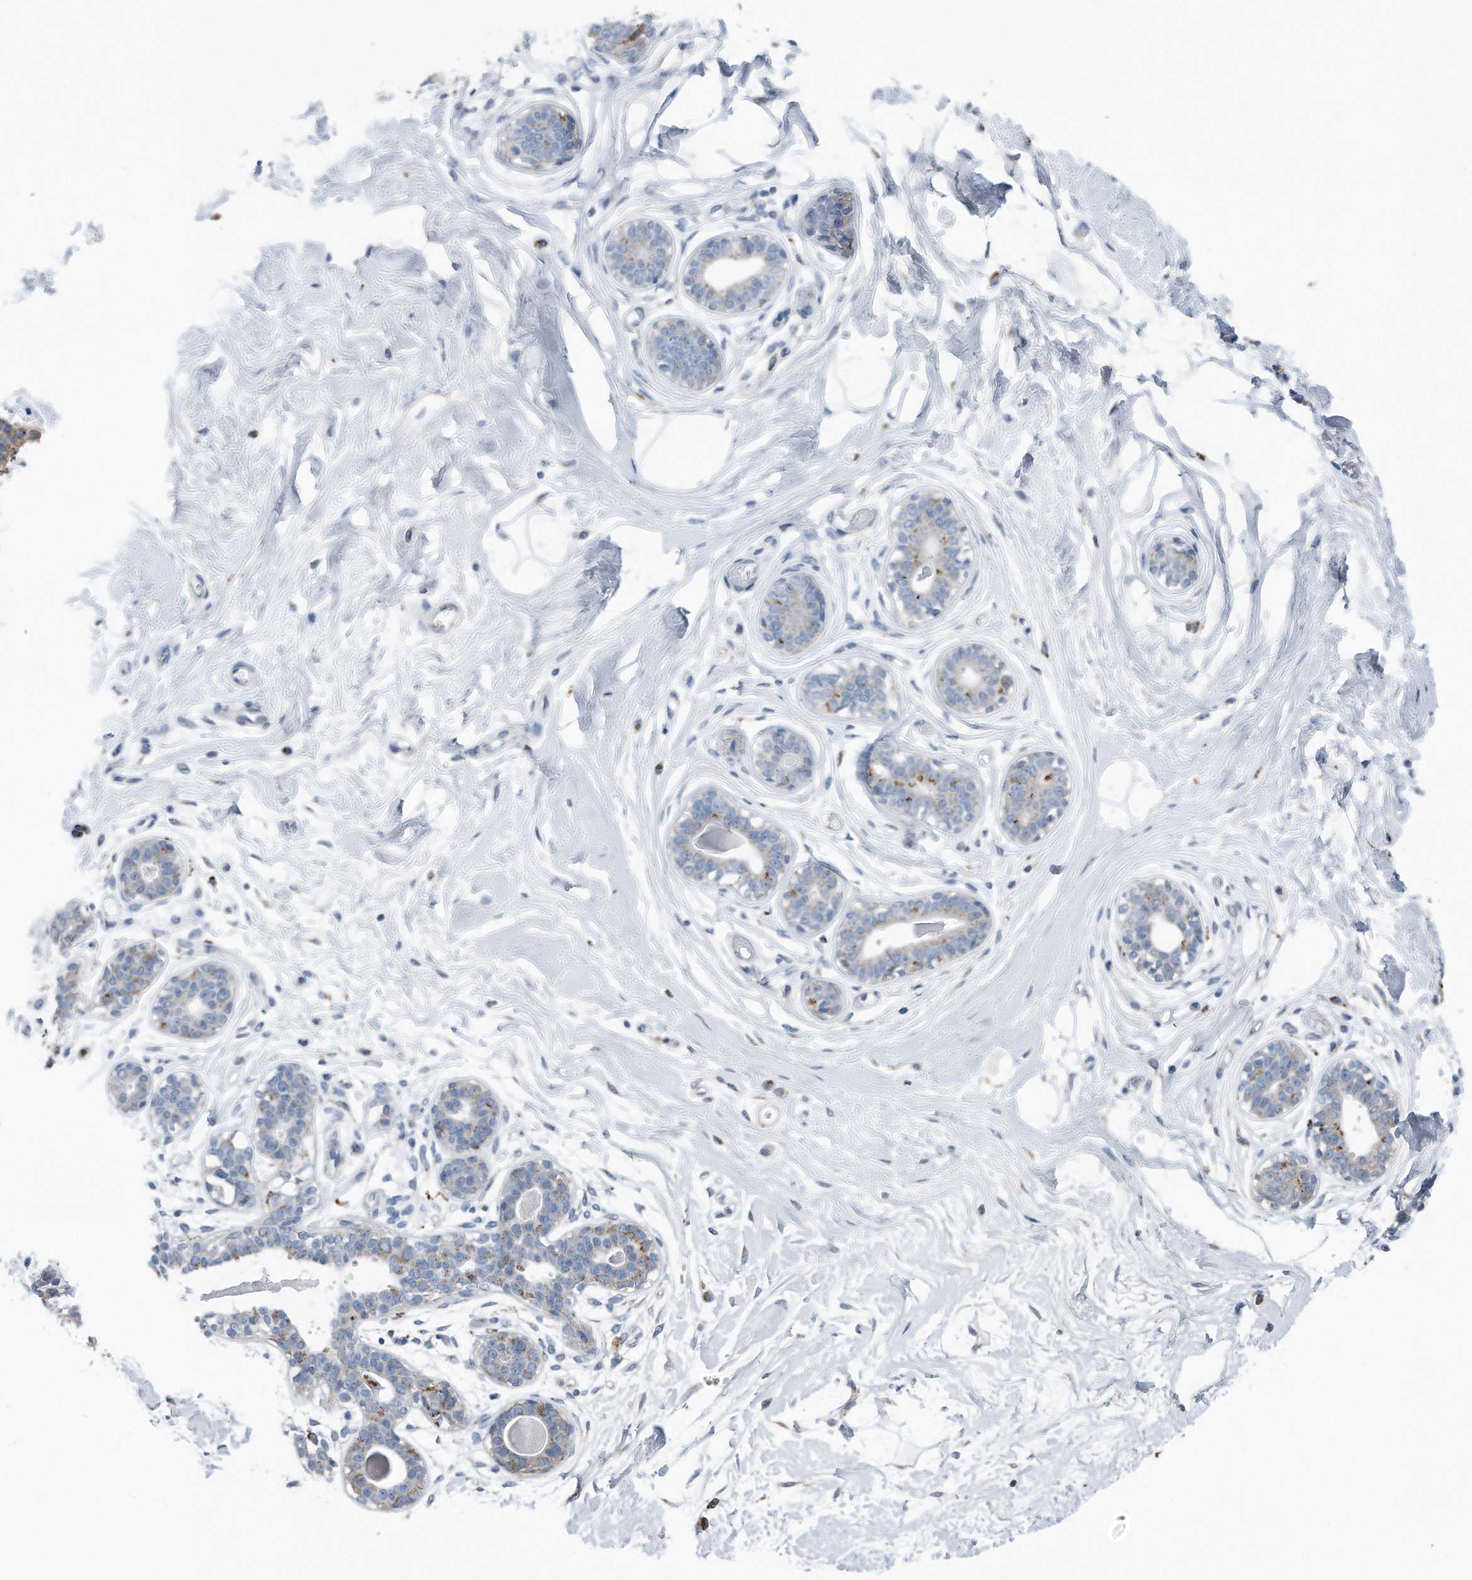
{"staining": {"intensity": "negative", "quantity": "none", "location": "none"}, "tissue": "breast", "cell_type": "Adipocytes", "image_type": "normal", "snomed": [{"axis": "morphology", "description": "Normal tissue, NOS"}, {"axis": "topography", "description": "Breast"}], "caption": "IHC micrograph of unremarkable breast: human breast stained with DAB exhibits no significant protein expression in adipocytes. (DAB immunohistochemistry with hematoxylin counter stain).", "gene": "ZNF772", "patient": {"sex": "female", "age": 45}}